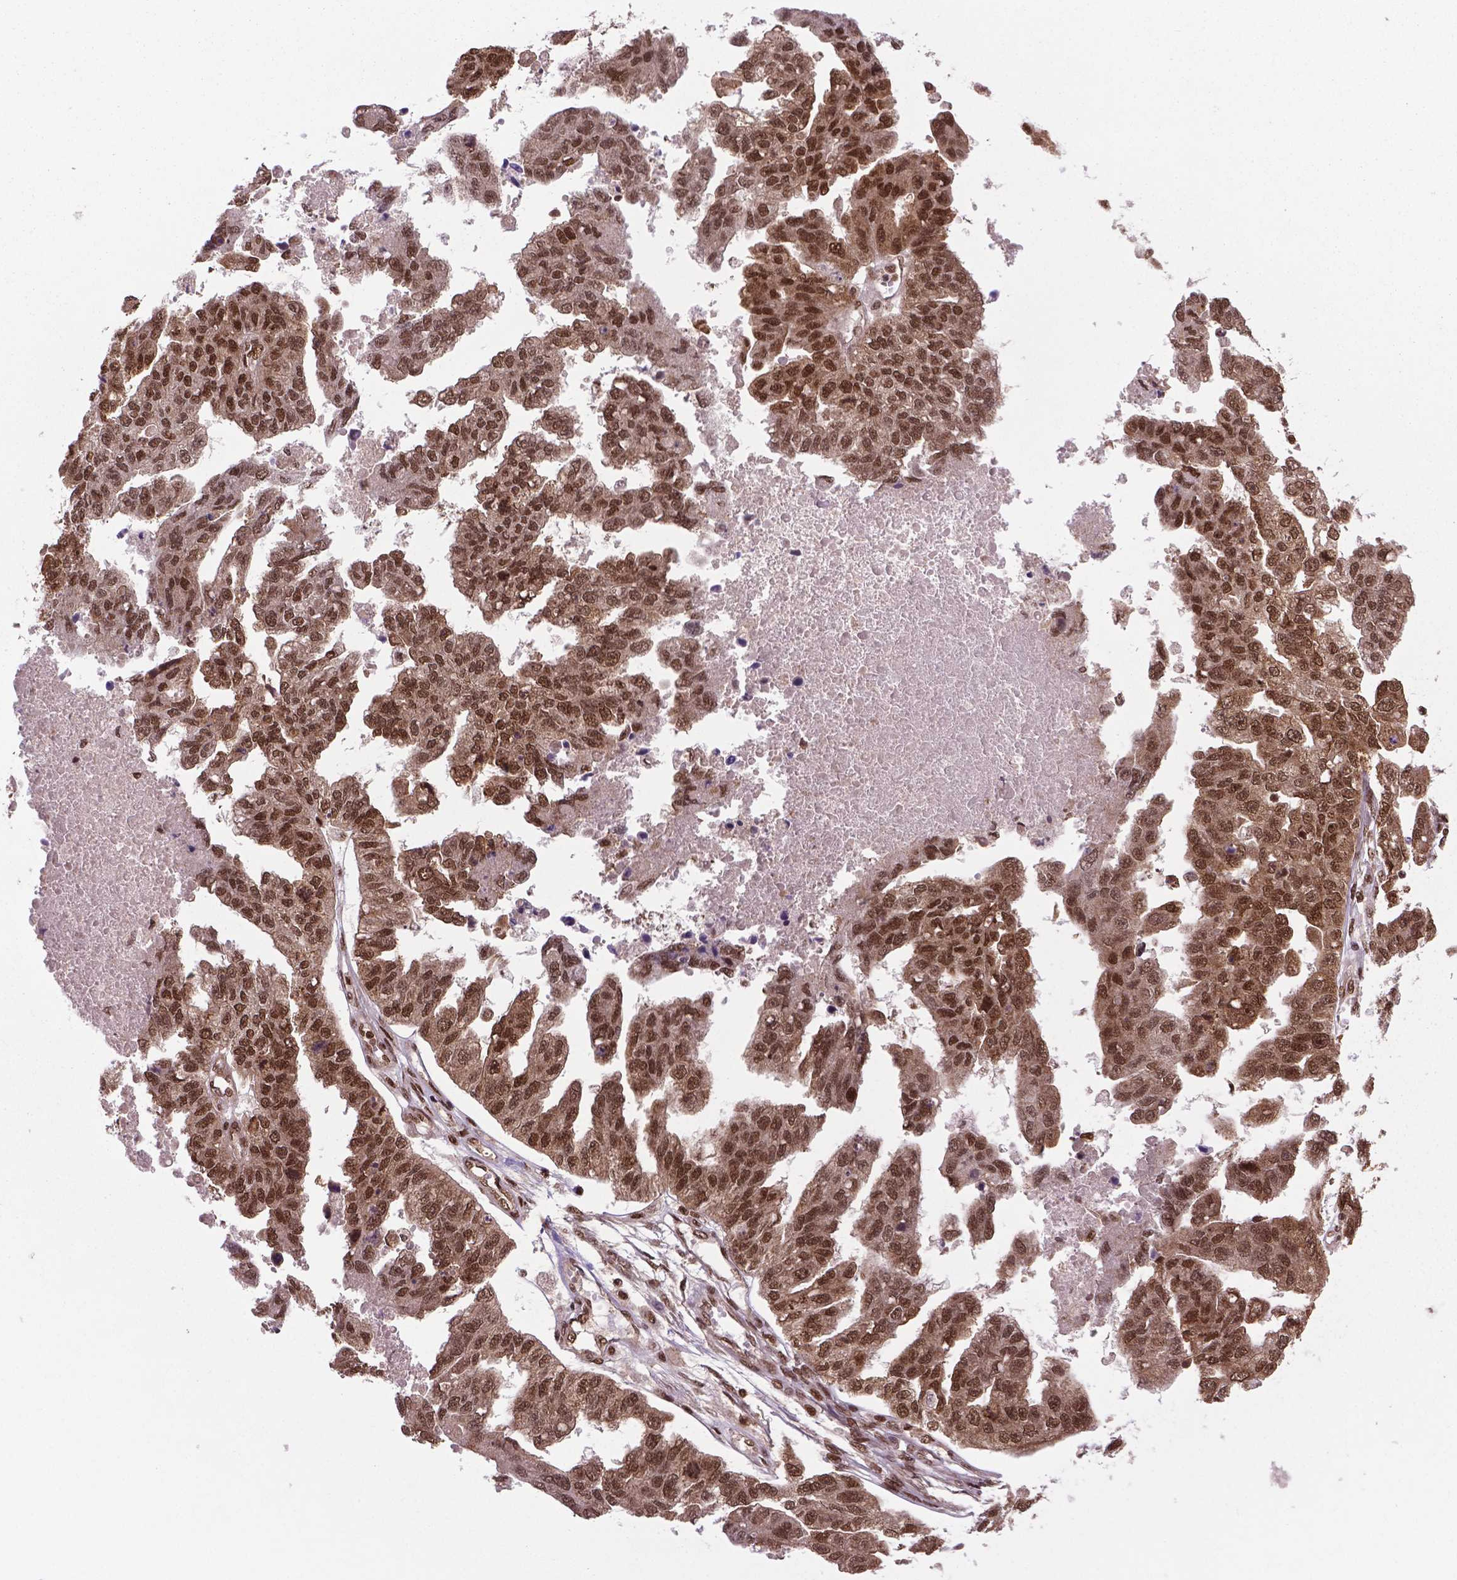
{"staining": {"intensity": "moderate", "quantity": ">75%", "location": "nuclear"}, "tissue": "ovarian cancer", "cell_type": "Tumor cells", "image_type": "cancer", "snomed": [{"axis": "morphology", "description": "Cystadenocarcinoma, serous, NOS"}, {"axis": "topography", "description": "Ovary"}], "caption": "Immunohistochemistry of ovarian cancer (serous cystadenocarcinoma) demonstrates medium levels of moderate nuclear expression in approximately >75% of tumor cells.", "gene": "SIRT6", "patient": {"sex": "female", "age": 58}}